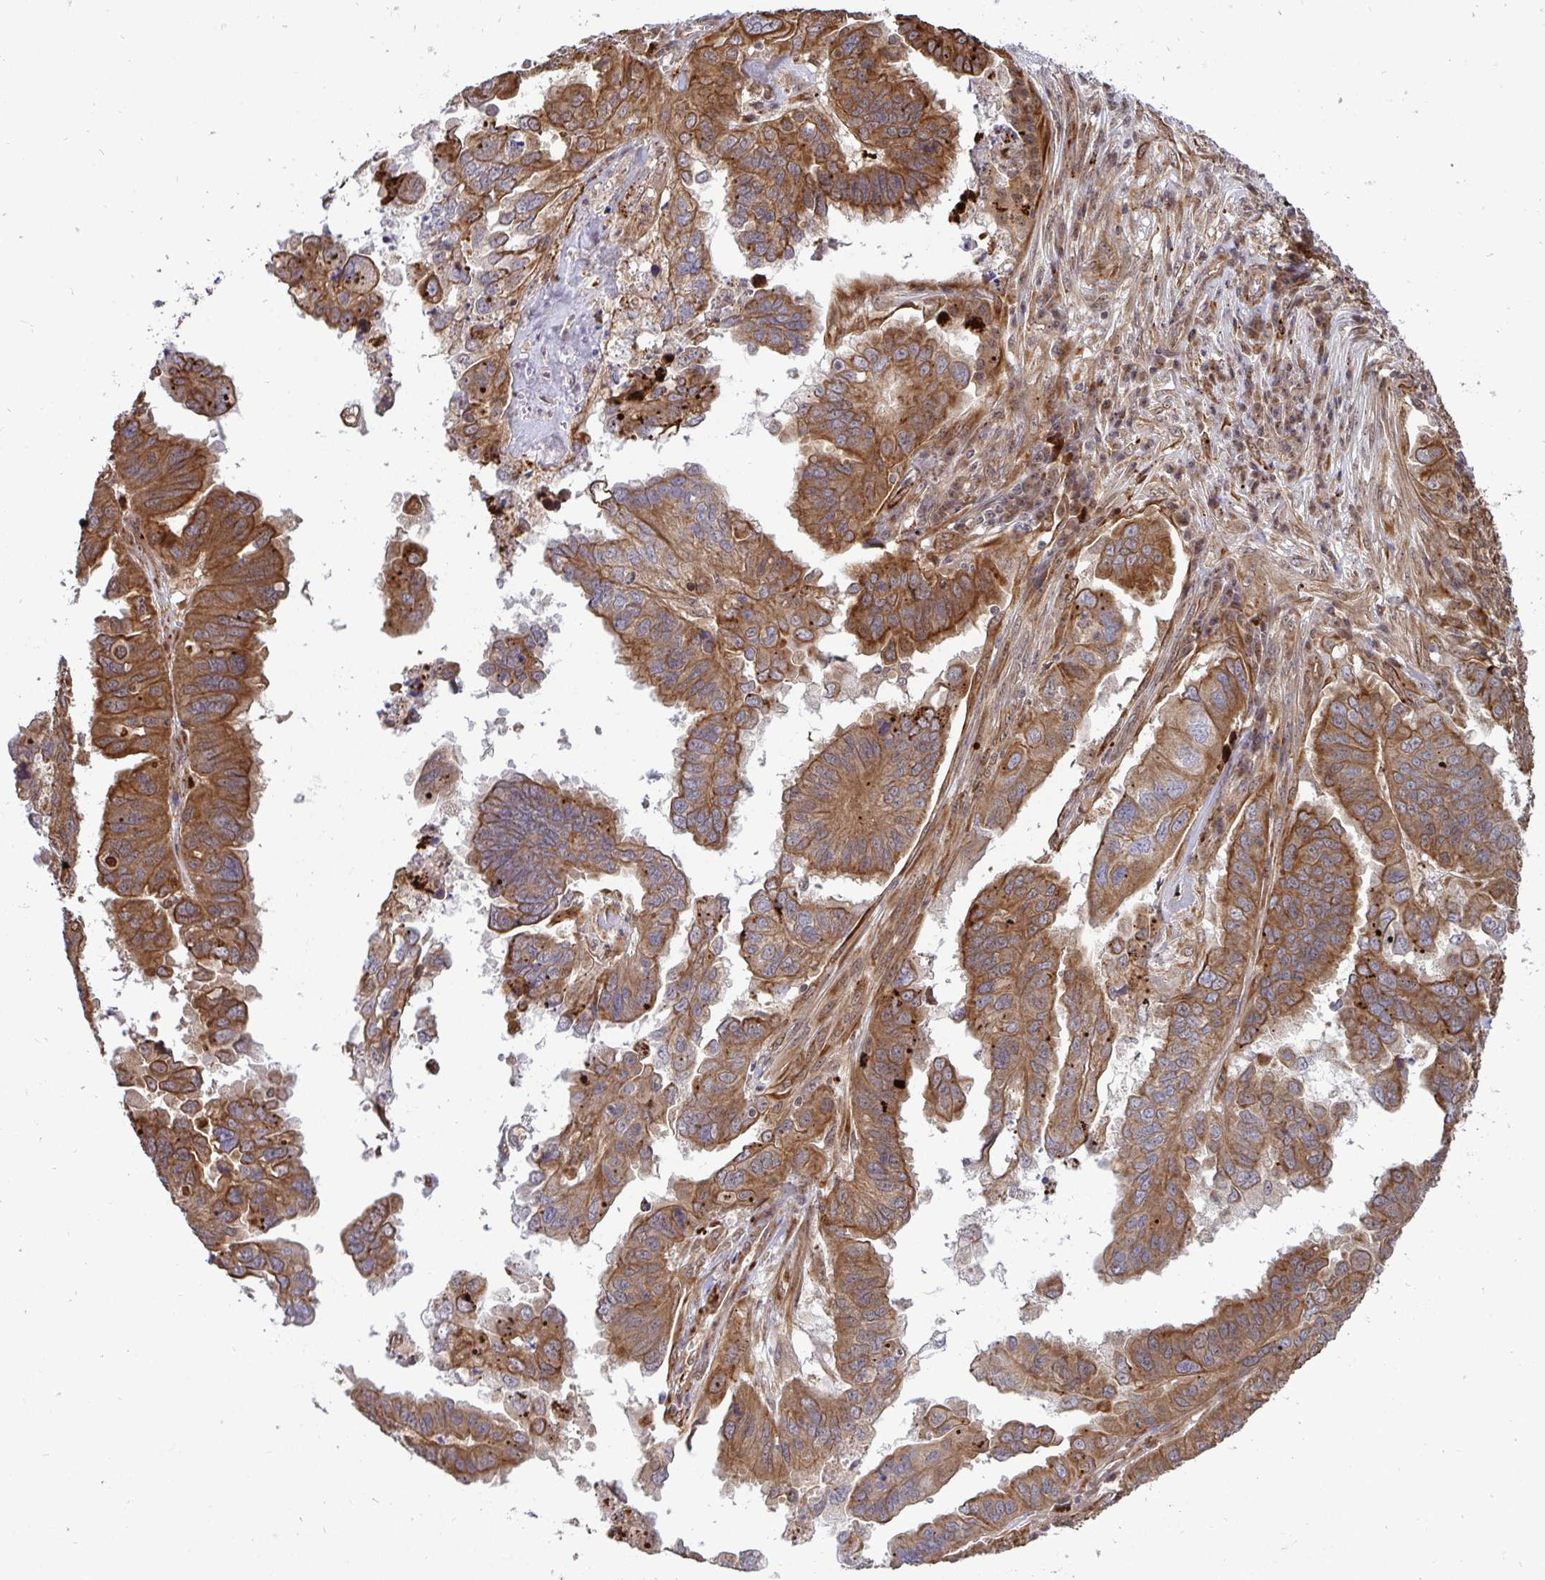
{"staining": {"intensity": "moderate", "quantity": ">75%", "location": "cytoplasmic/membranous"}, "tissue": "ovarian cancer", "cell_type": "Tumor cells", "image_type": "cancer", "snomed": [{"axis": "morphology", "description": "Cystadenocarcinoma, serous, NOS"}, {"axis": "topography", "description": "Ovary"}], "caption": "Serous cystadenocarcinoma (ovarian) tissue displays moderate cytoplasmic/membranous positivity in about >75% of tumor cells (Brightfield microscopy of DAB IHC at high magnification).", "gene": "TRIM44", "patient": {"sex": "female", "age": 79}}